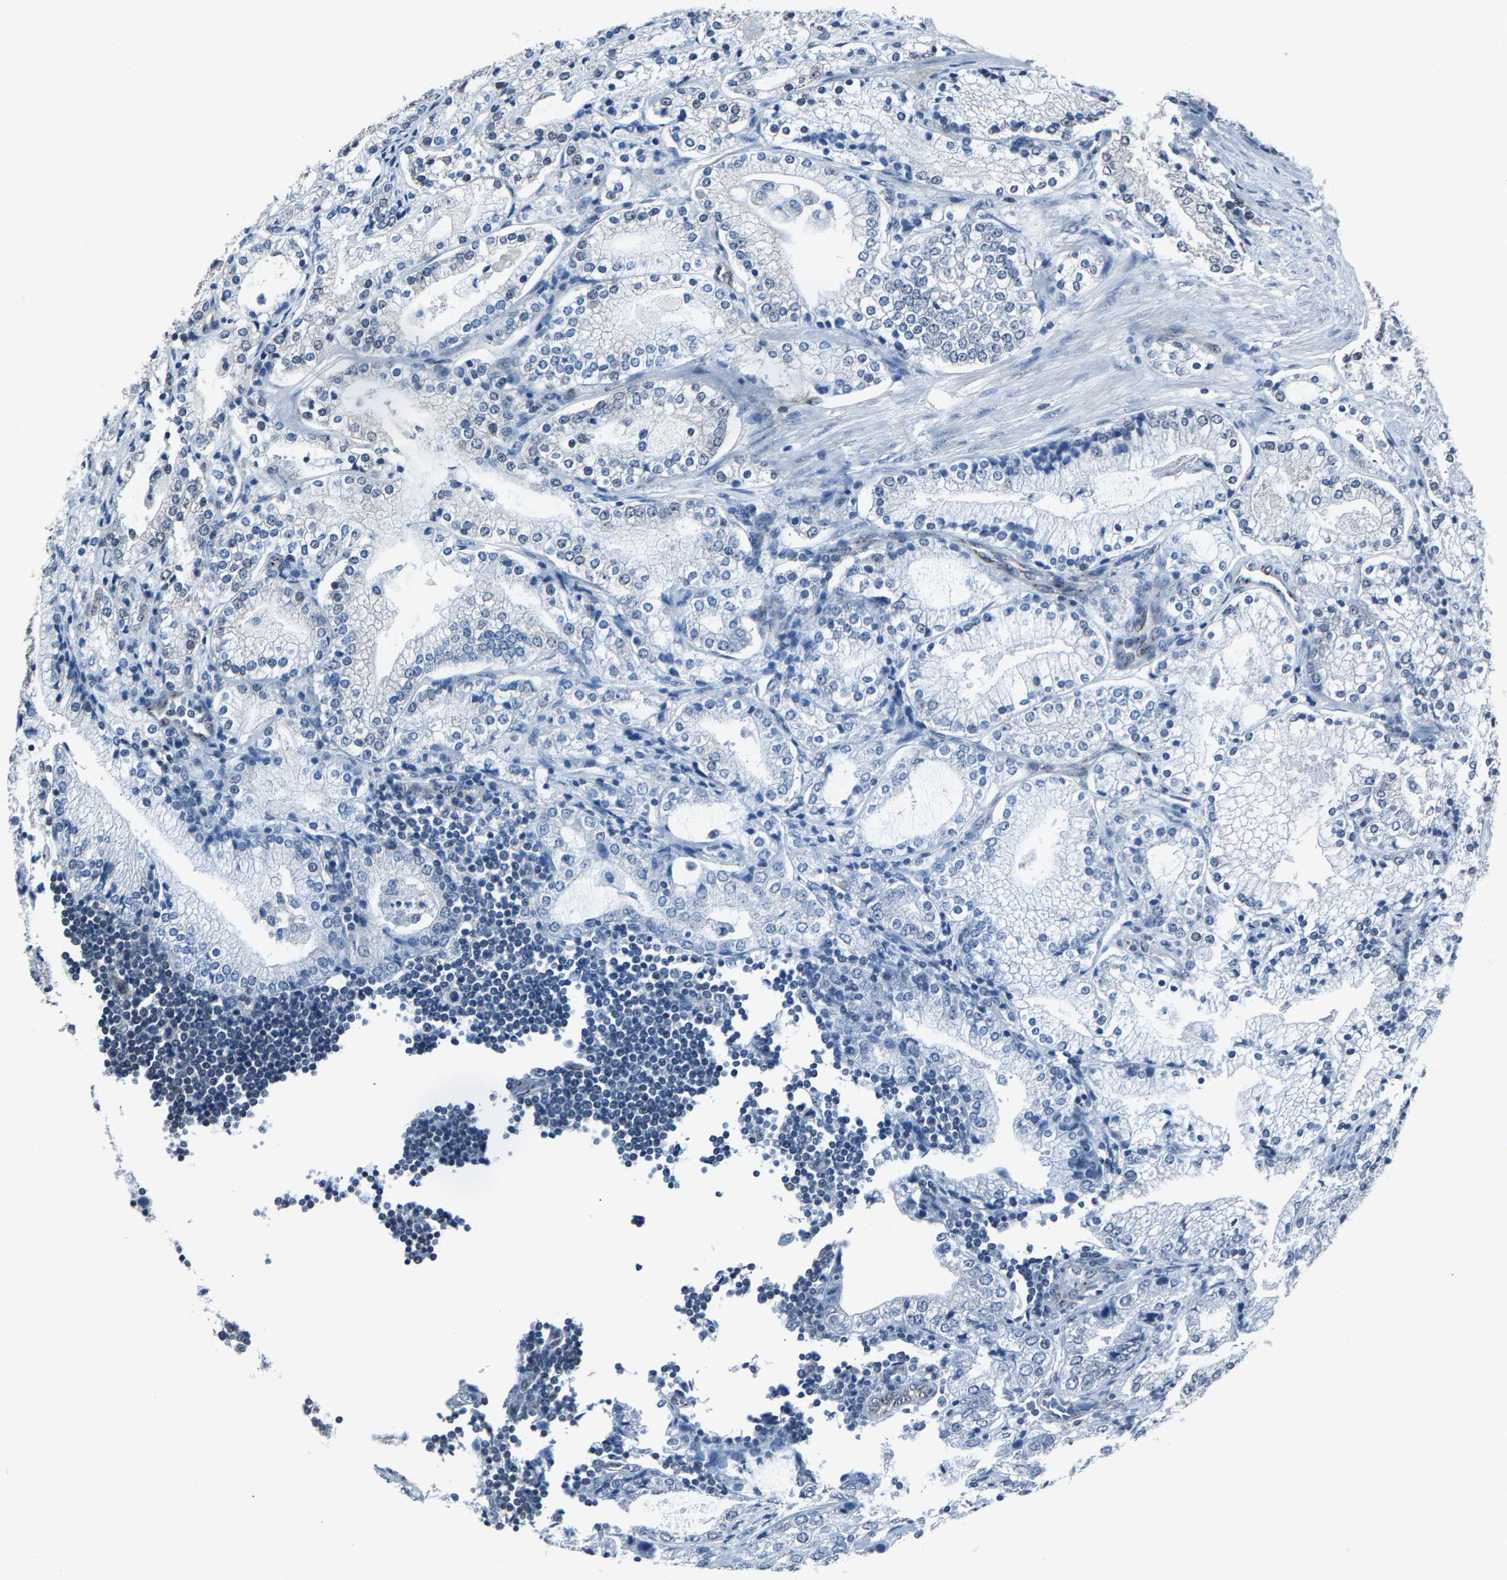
{"staining": {"intensity": "weak", "quantity": "<25%", "location": "nuclear"}, "tissue": "prostate cancer", "cell_type": "Tumor cells", "image_type": "cancer", "snomed": [{"axis": "morphology", "description": "Adenocarcinoma, High grade"}, {"axis": "topography", "description": "Prostate"}], "caption": "Protein analysis of high-grade adenocarcinoma (prostate) exhibits no significant staining in tumor cells. (DAB (3,3'-diaminobenzidine) immunohistochemistry (IHC), high magnification).", "gene": "ATXN3", "patient": {"sex": "male", "age": 63}}